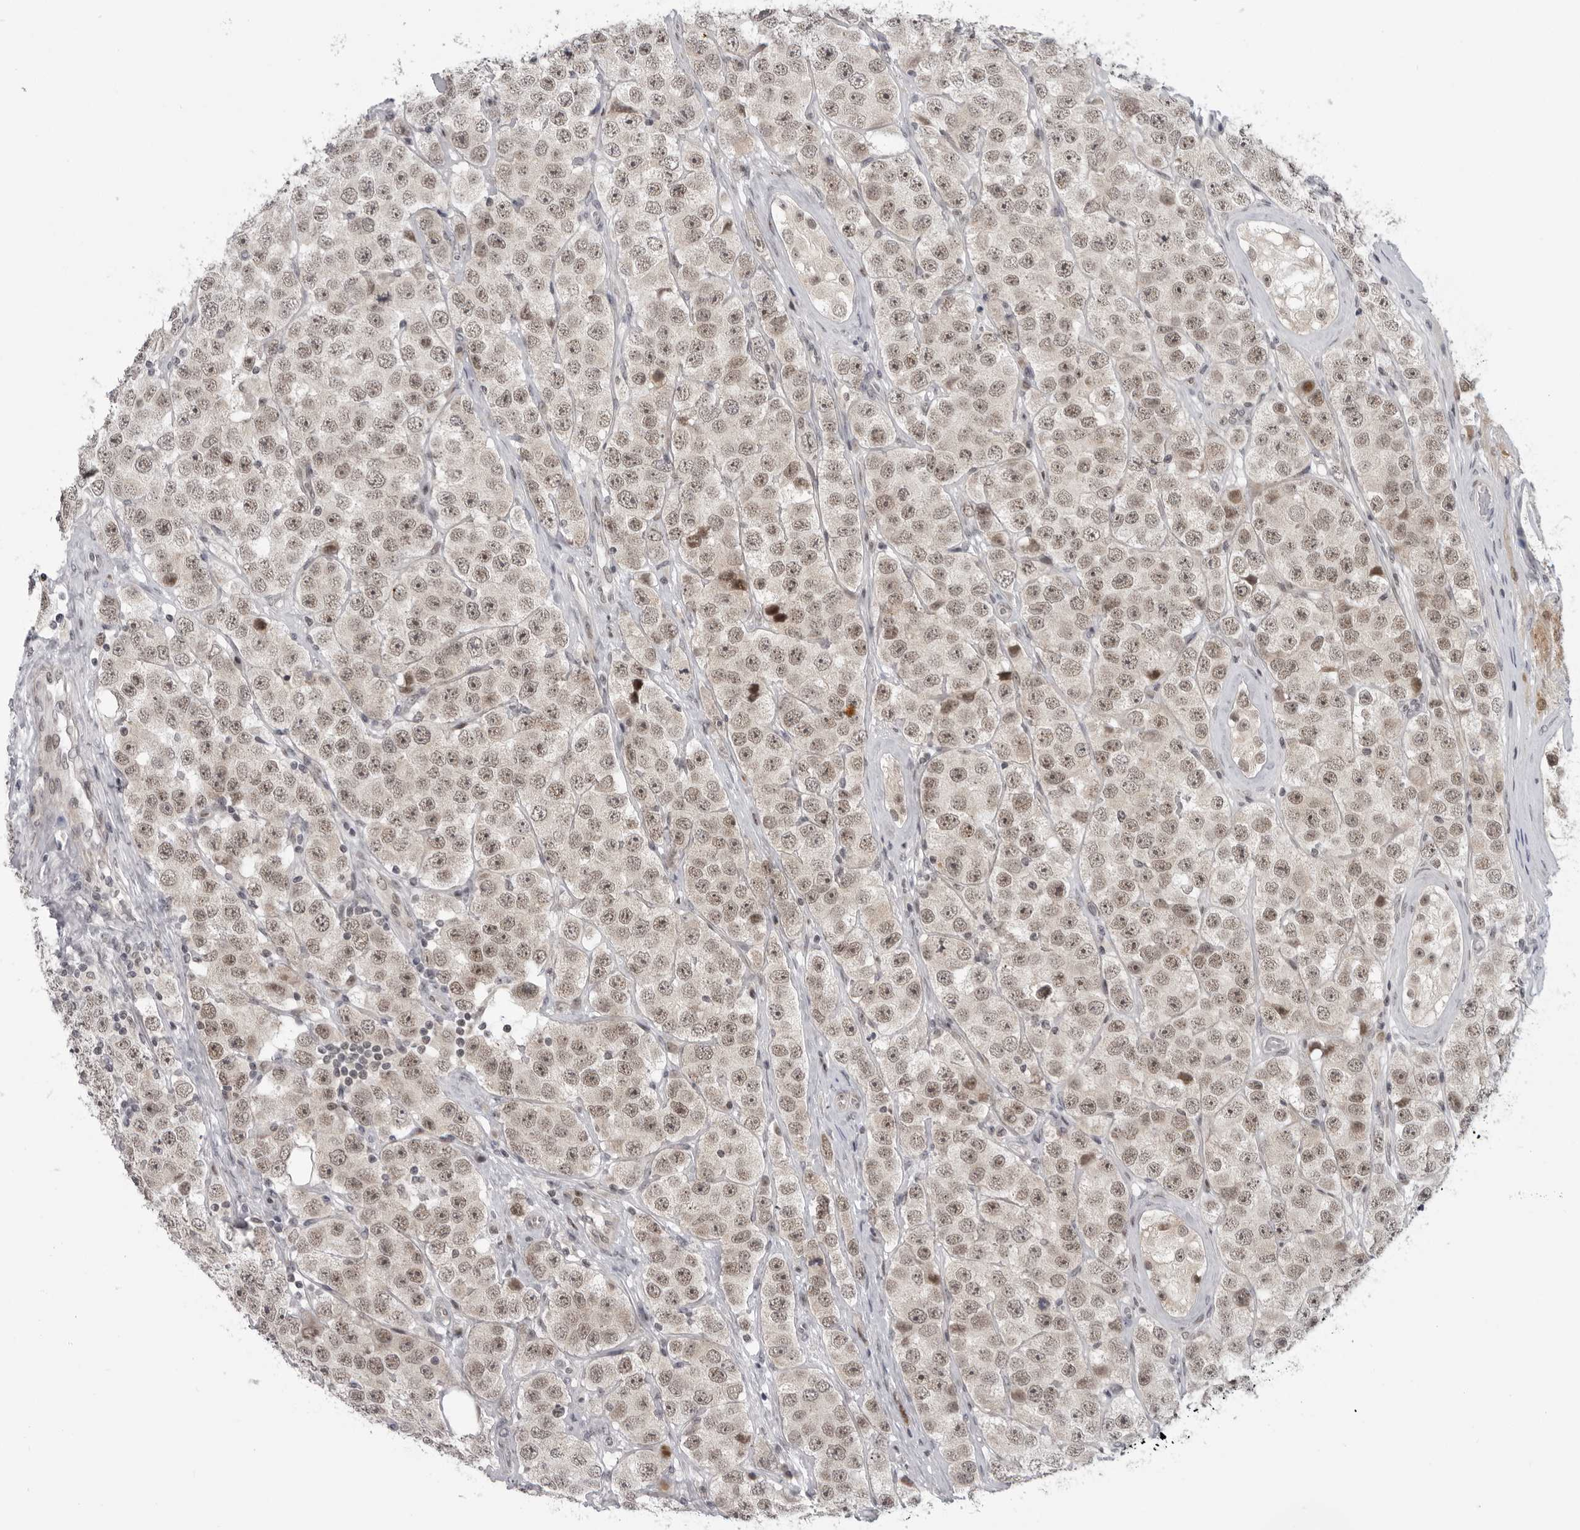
{"staining": {"intensity": "weak", "quantity": ">75%", "location": "nuclear"}, "tissue": "testis cancer", "cell_type": "Tumor cells", "image_type": "cancer", "snomed": [{"axis": "morphology", "description": "Seminoma, NOS"}, {"axis": "topography", "description": "Testis"}], "caption": "The immunohistochemical stain highlights weak nuclear positivity in tumor cells of testis cancer tissue.", "gene": "ALPK2", "patient": {"sex": "male", "age": 28}}